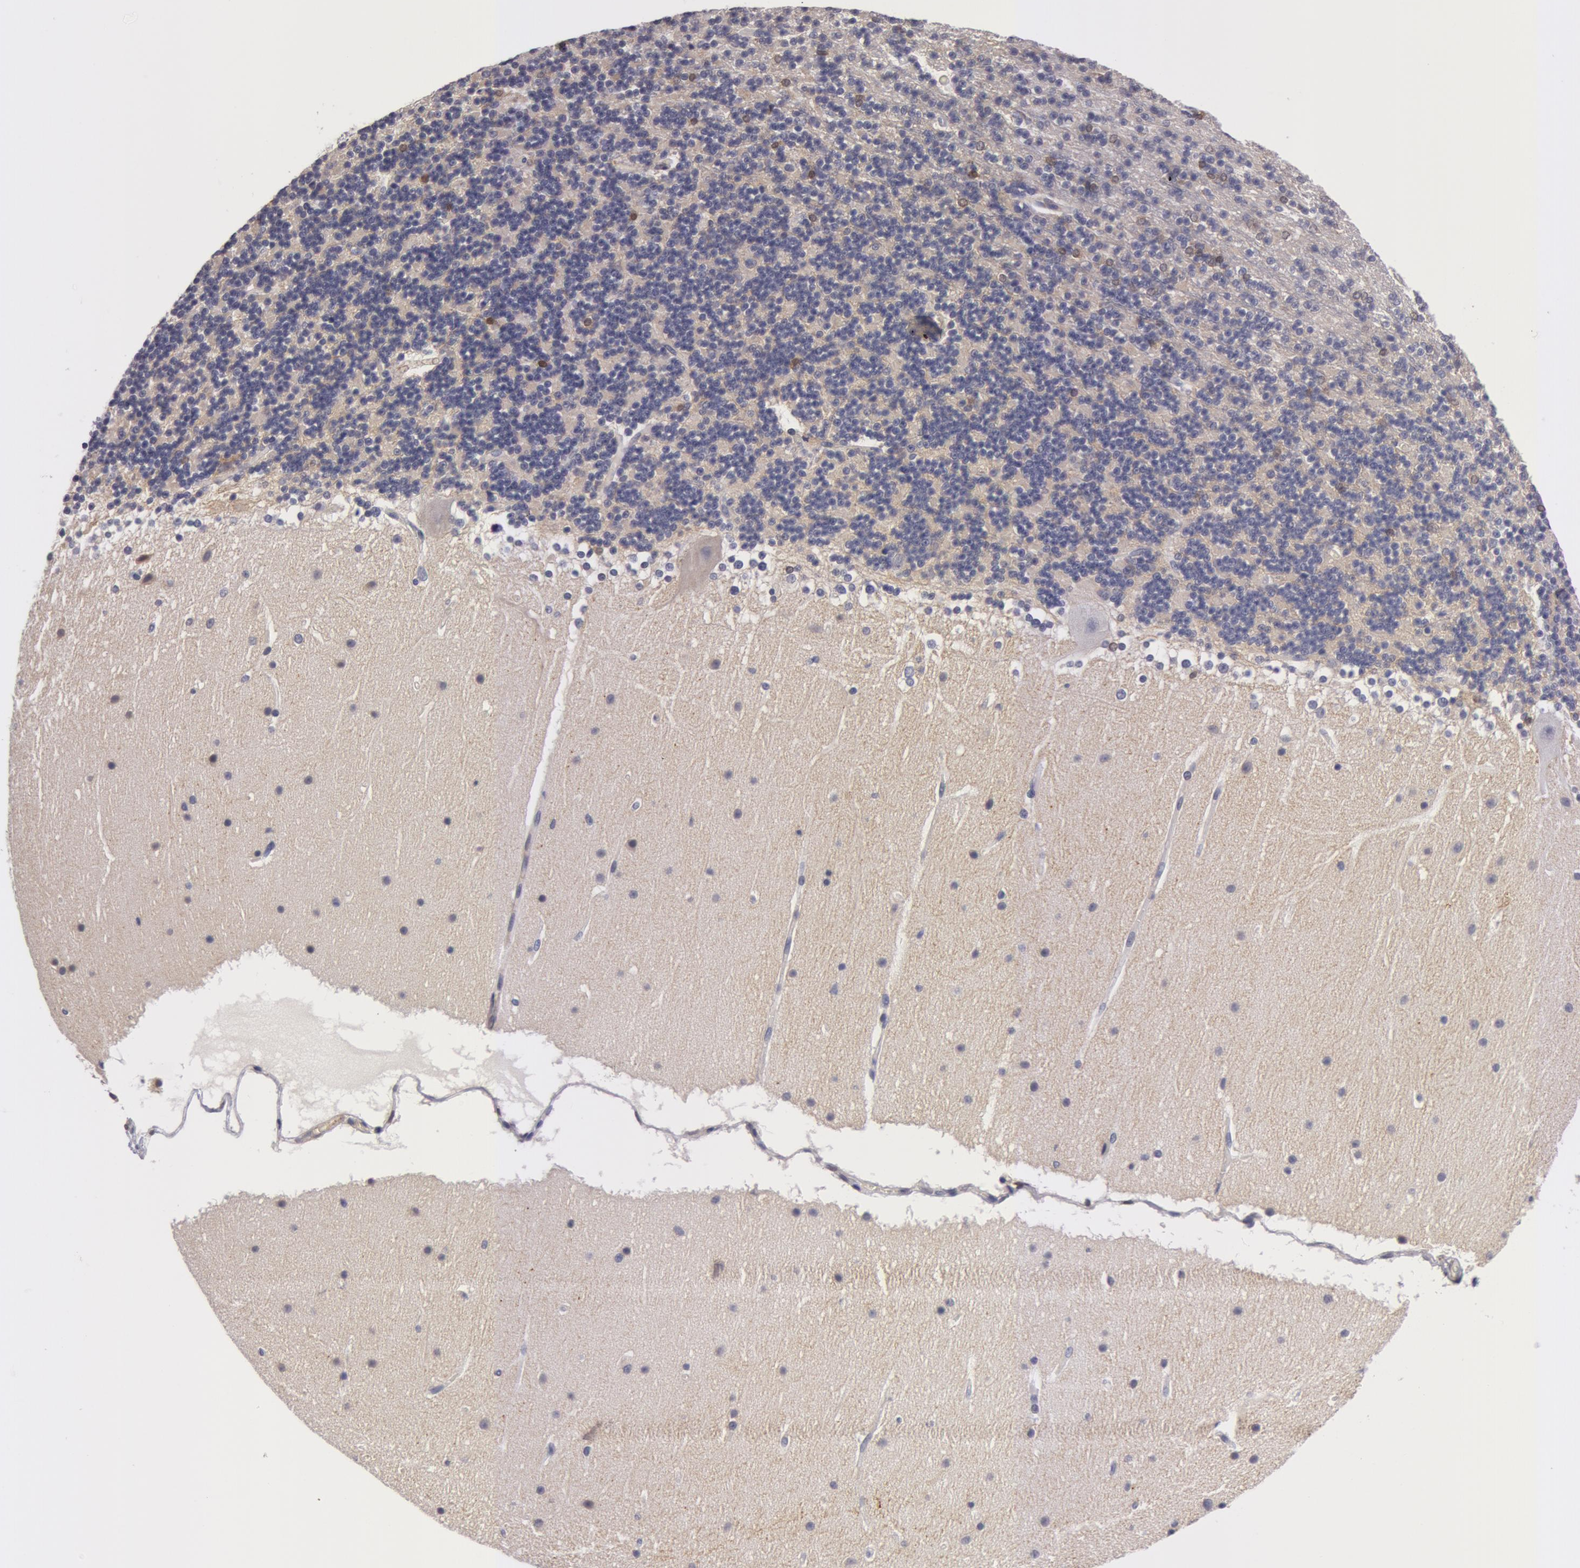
{"staining": {"intensity": "weak", "quantity": "<25%", "location": "nuclear"}, "tissue": "cerebellum", "cell_type": "Cells in granular layer", "image_type": "normal", "snomed": [{"axis": "morphology", "description": "Normal tissue, NOS"}, {"axis": "topography", "description": "Cerebellum"}], "caption": "IHC image of normal cerebellum: cerebellum stained with DAB reveals no significant protein staining in cells in granular layer. (DAB immunohistochemistry (IHC) with hematoxylin counter stain).", "gene": "IL23A", "patient": {"sex": "female", "age": 19}}